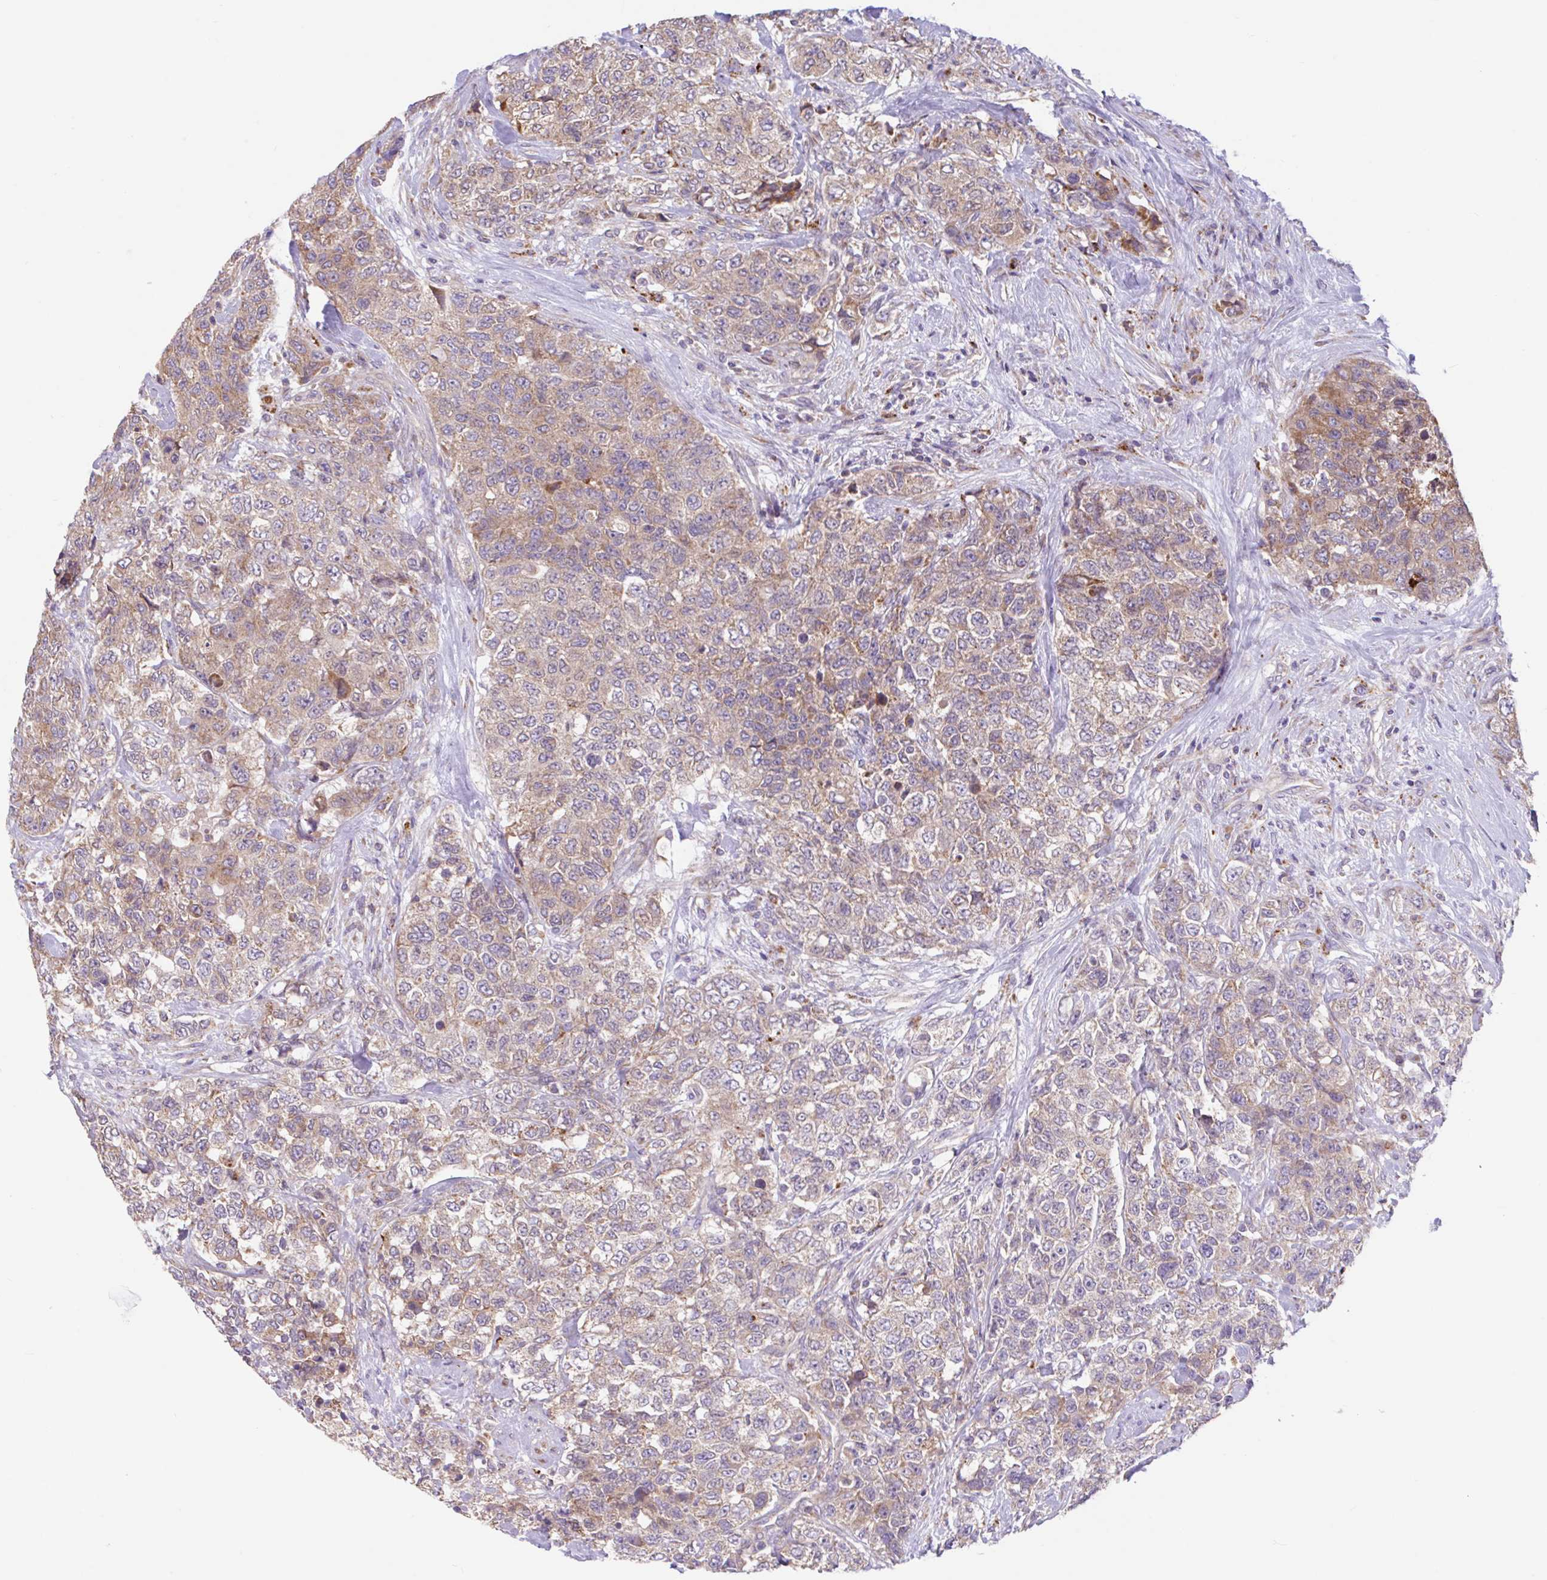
{"staining": {"intensity": "moderate", "quantity": "25%-75%", "location": "cytoplasmic/membranous"}, "tissue": "urothelial cancer", "cell_type": "Tumor cells", "image_type": "cancer", "snomed": [{"axis": "morphology", "description": "Urothelial carcinoma, High grade"}, {"axis": "topography", "description": "Urinary bladder"}], "caption": "The photomicrograph reveals staining of high-grade urothelial carcinoma, revealing moderate cytoplasmic/membranous protein positivity (brown color) within tumor cells.", "gene": "RALBP1", "patient": {"sex": "female", "age": 78}}